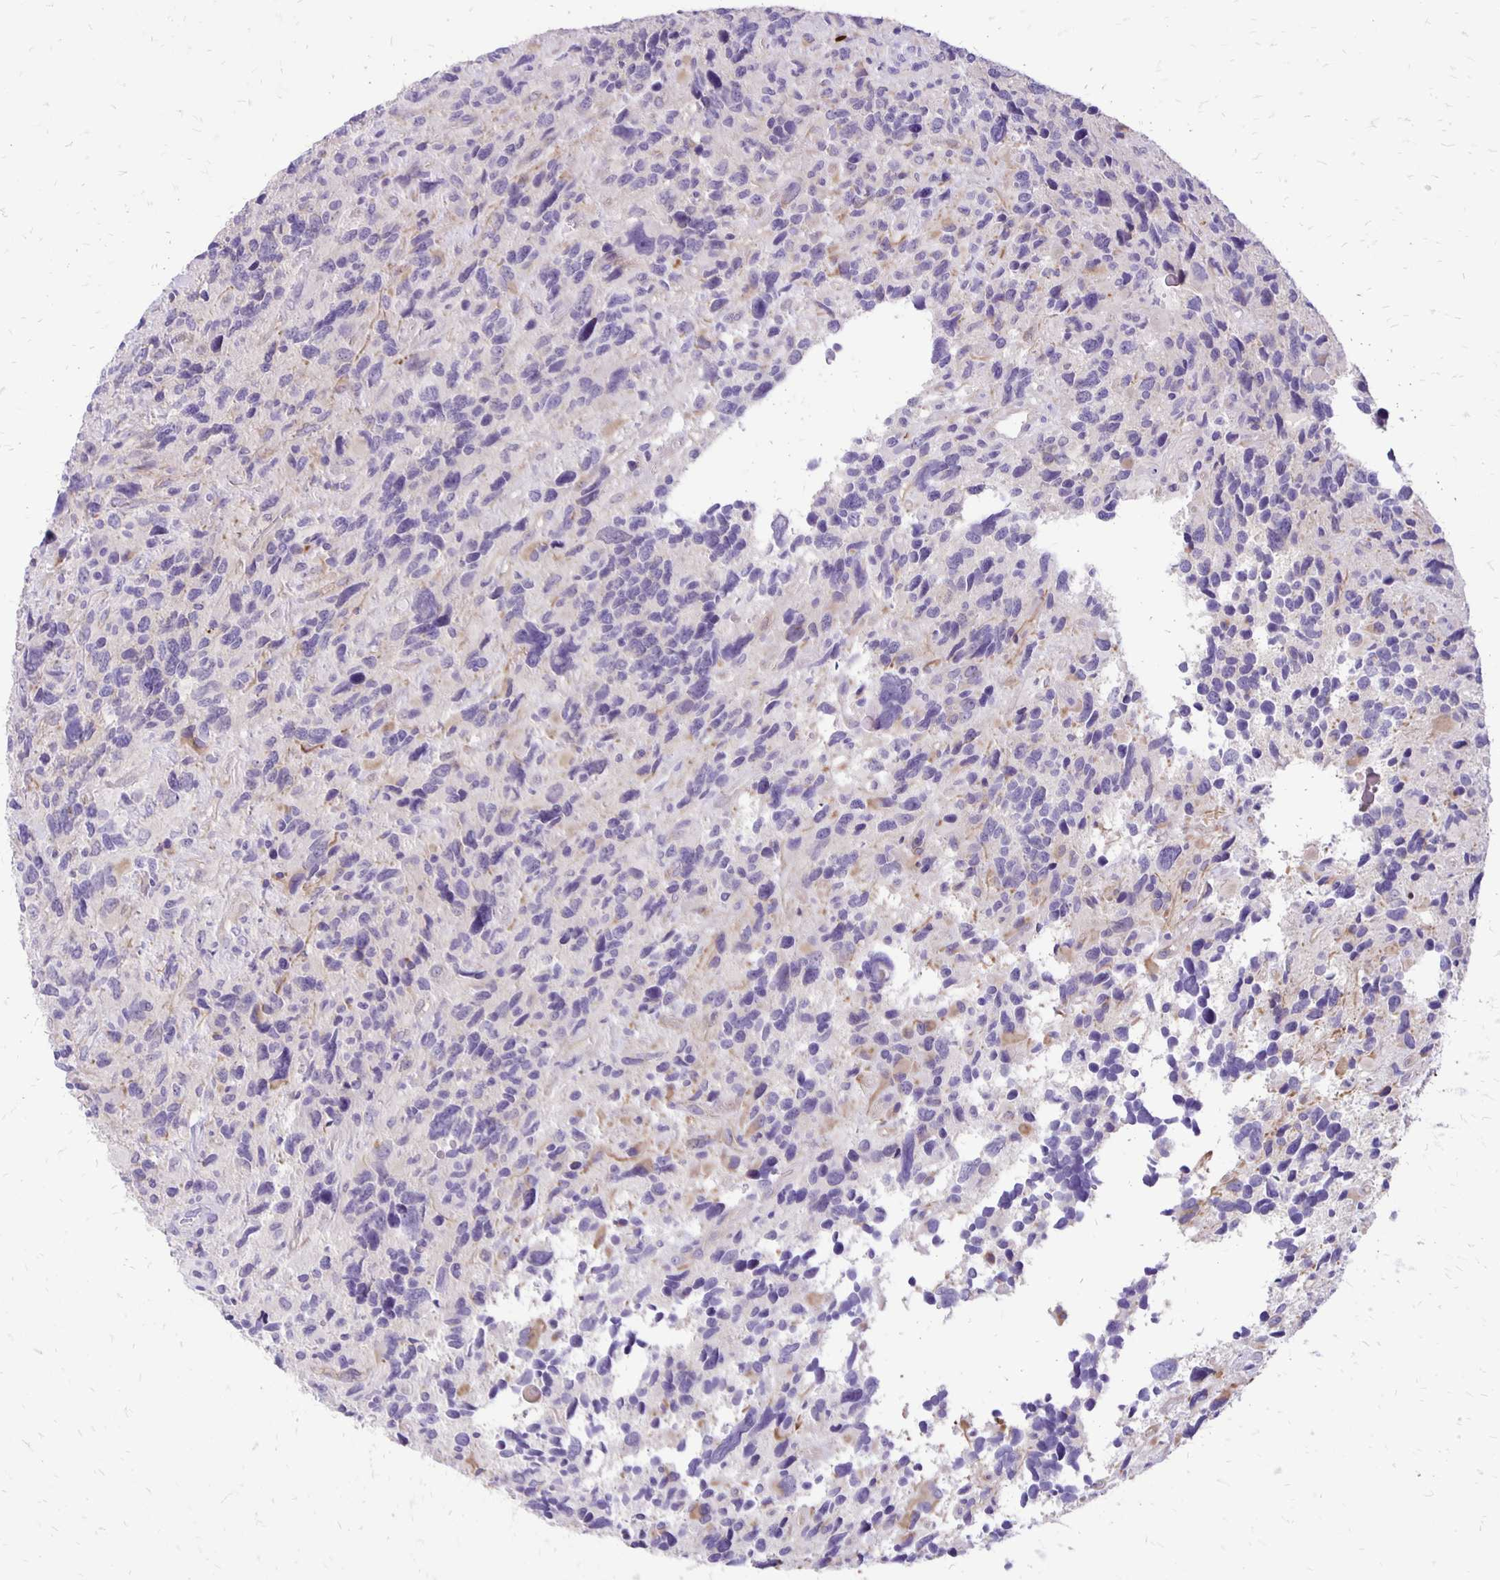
{"staining": {"intensity": "negative", "quantity": "none", "location": "none"}, "tissue": "glioma", "cell_type": "Tumor cells", "image_type": "cancer", "snomed": [{"axis": "morphology", "description": "Glioma, malignant, High grade"}, {"axis": "topography", "description": "Brain"}], "caption": "Tumor cells are negative for protein expression in human high-grade glioma (malignant).", "gene": "ANKRD45", "patient": {"sex": "male", "age": 46}}